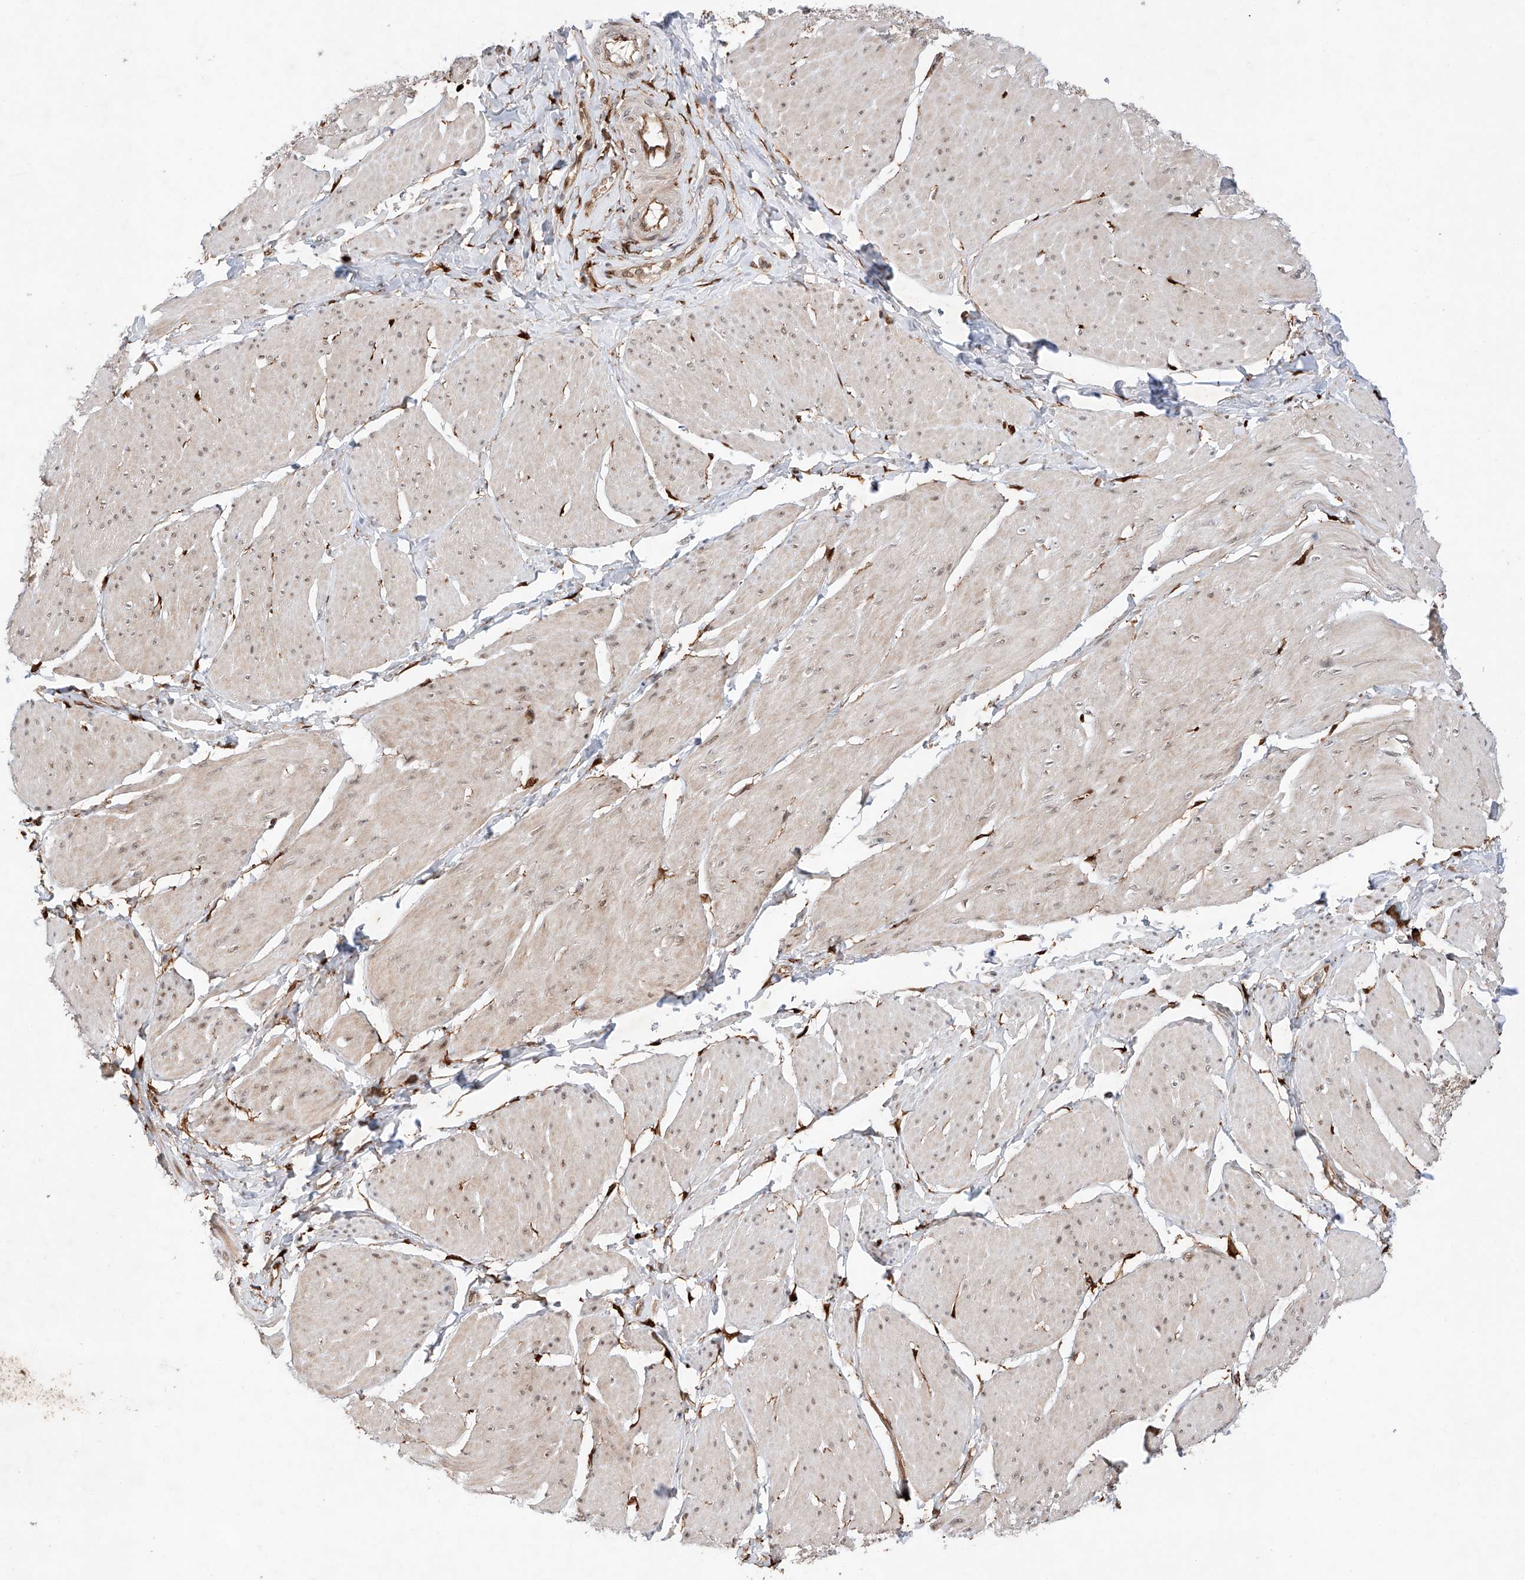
{"staining": {"intensity": "weak", "quantity": "25%-75%", "location": "cytoplasmic/membranous,nuclear"}, "tissue": "smooth muscle", "cell_type": "Smooth muscle cells", "image_type": "normal", "snomed": [{"axis": "morphology", "description": "Urothelial carcinoma, High grade"}, {"axis": "topography", "description": "Urinary bladder"}], "caption": "Immunohistochemical staining of benign smooth muscle displays low levels of weak cytoplasmic/membranous,nuclear expression in about 25%-75% of smooth muscle cells.", "gene": "ZFP28", "patient": {"sex": "male", "age": 46}}